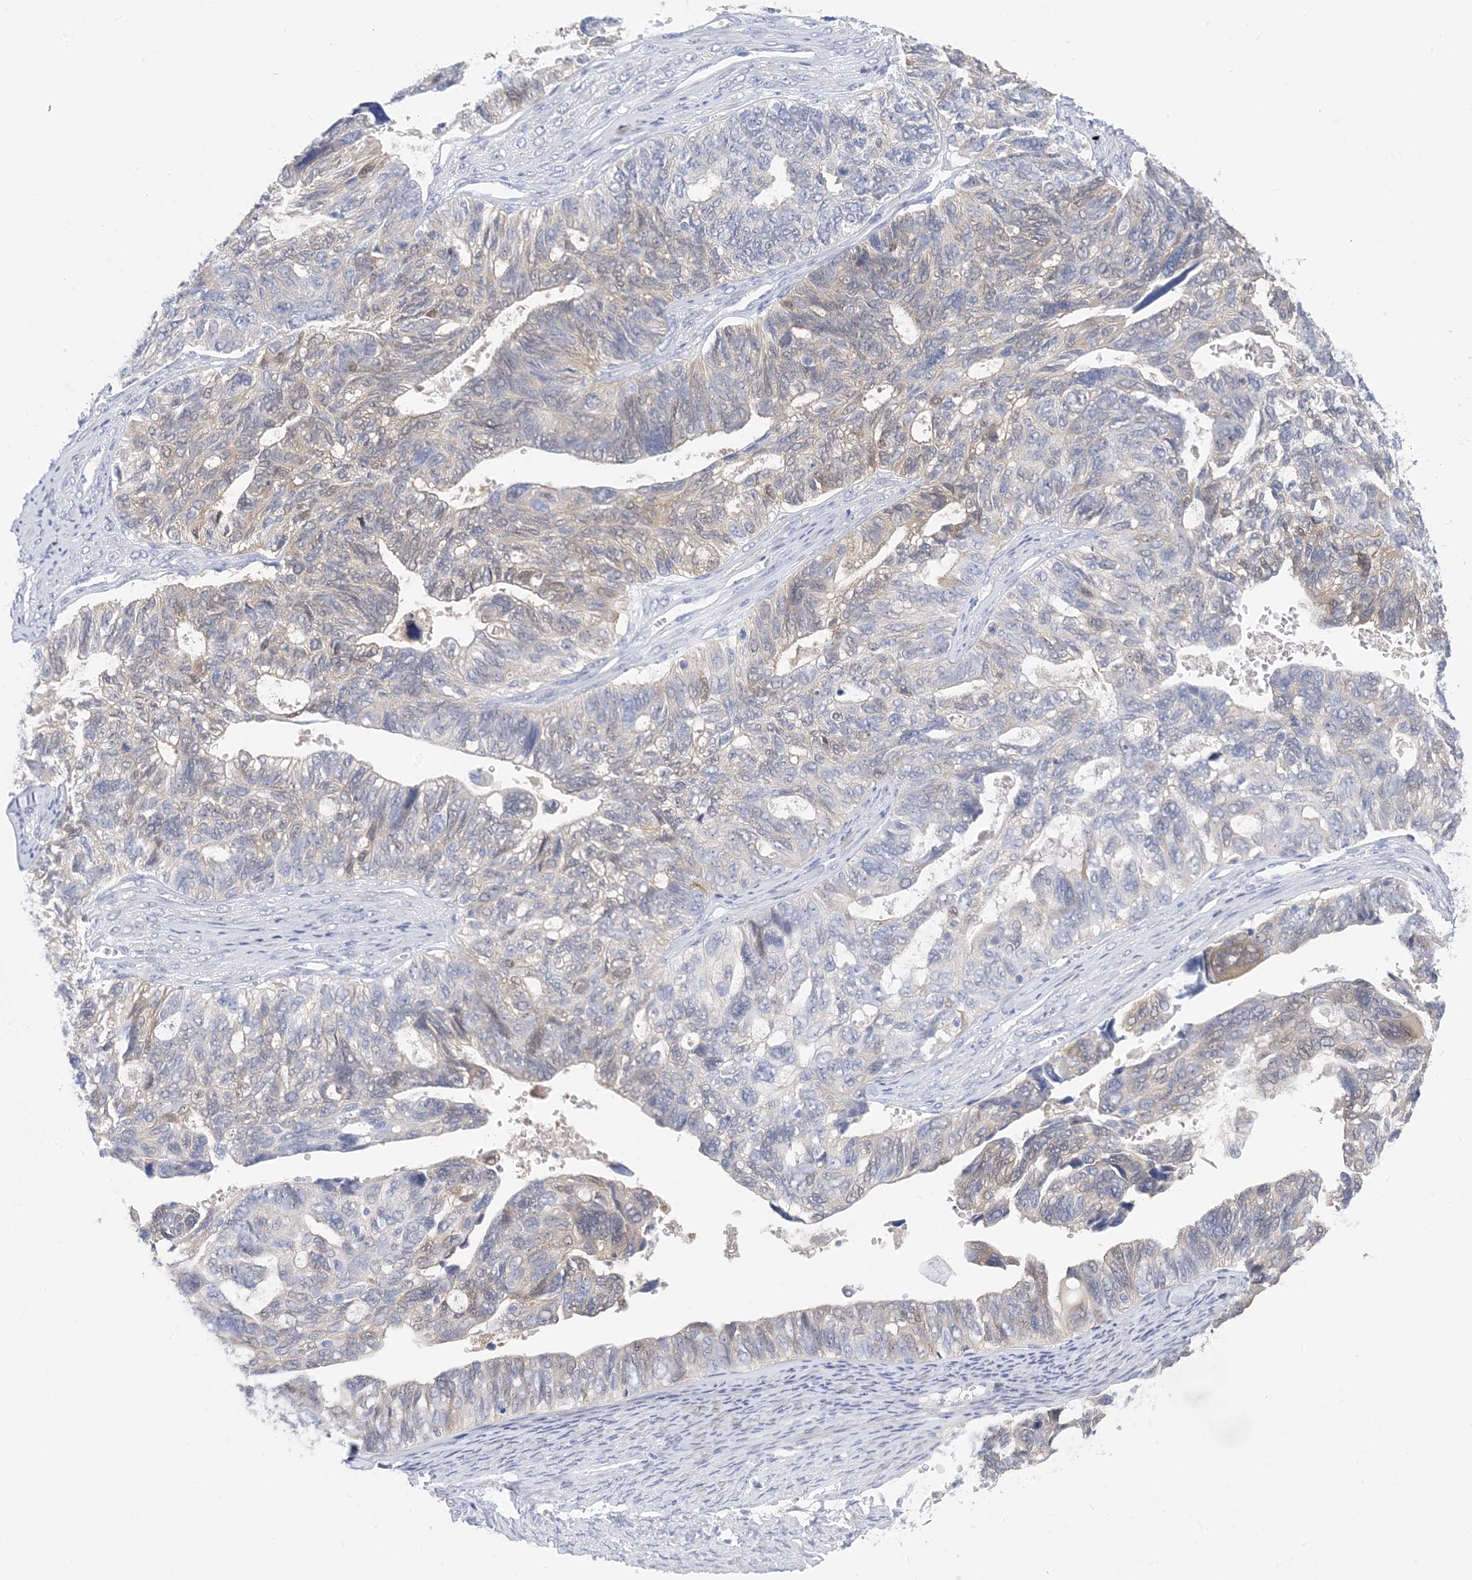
{"staining": {"intensity": "weak", "quantity": "<25%", "location": "cytoplasmic/membranous"}, "tissue": "ovarian cancer", "cell_type": "Tumor cells", "image_type": "cancer", "snomed": [{"axis": "morphology", "description": "Cystadenocarcinoma, serous, NOS"}, {"axis": "topography", "description": "Ovary"}], "caption": "An immunohistochemistry (IHC) photomicrograph of ovarian cancer (serous cystadenocarcinoma) is shown. There is no staining in tumor cells of ovarian cancer (serous cystadenocarcinoma). (Stains: DAB immunohistochemistry (IHC) with hematoxylin counter stain, Microscopy: brightfield microscopy at high magnification).", "gene": "SH3YL1", "patient": {"sex": "female", "age": 79}}